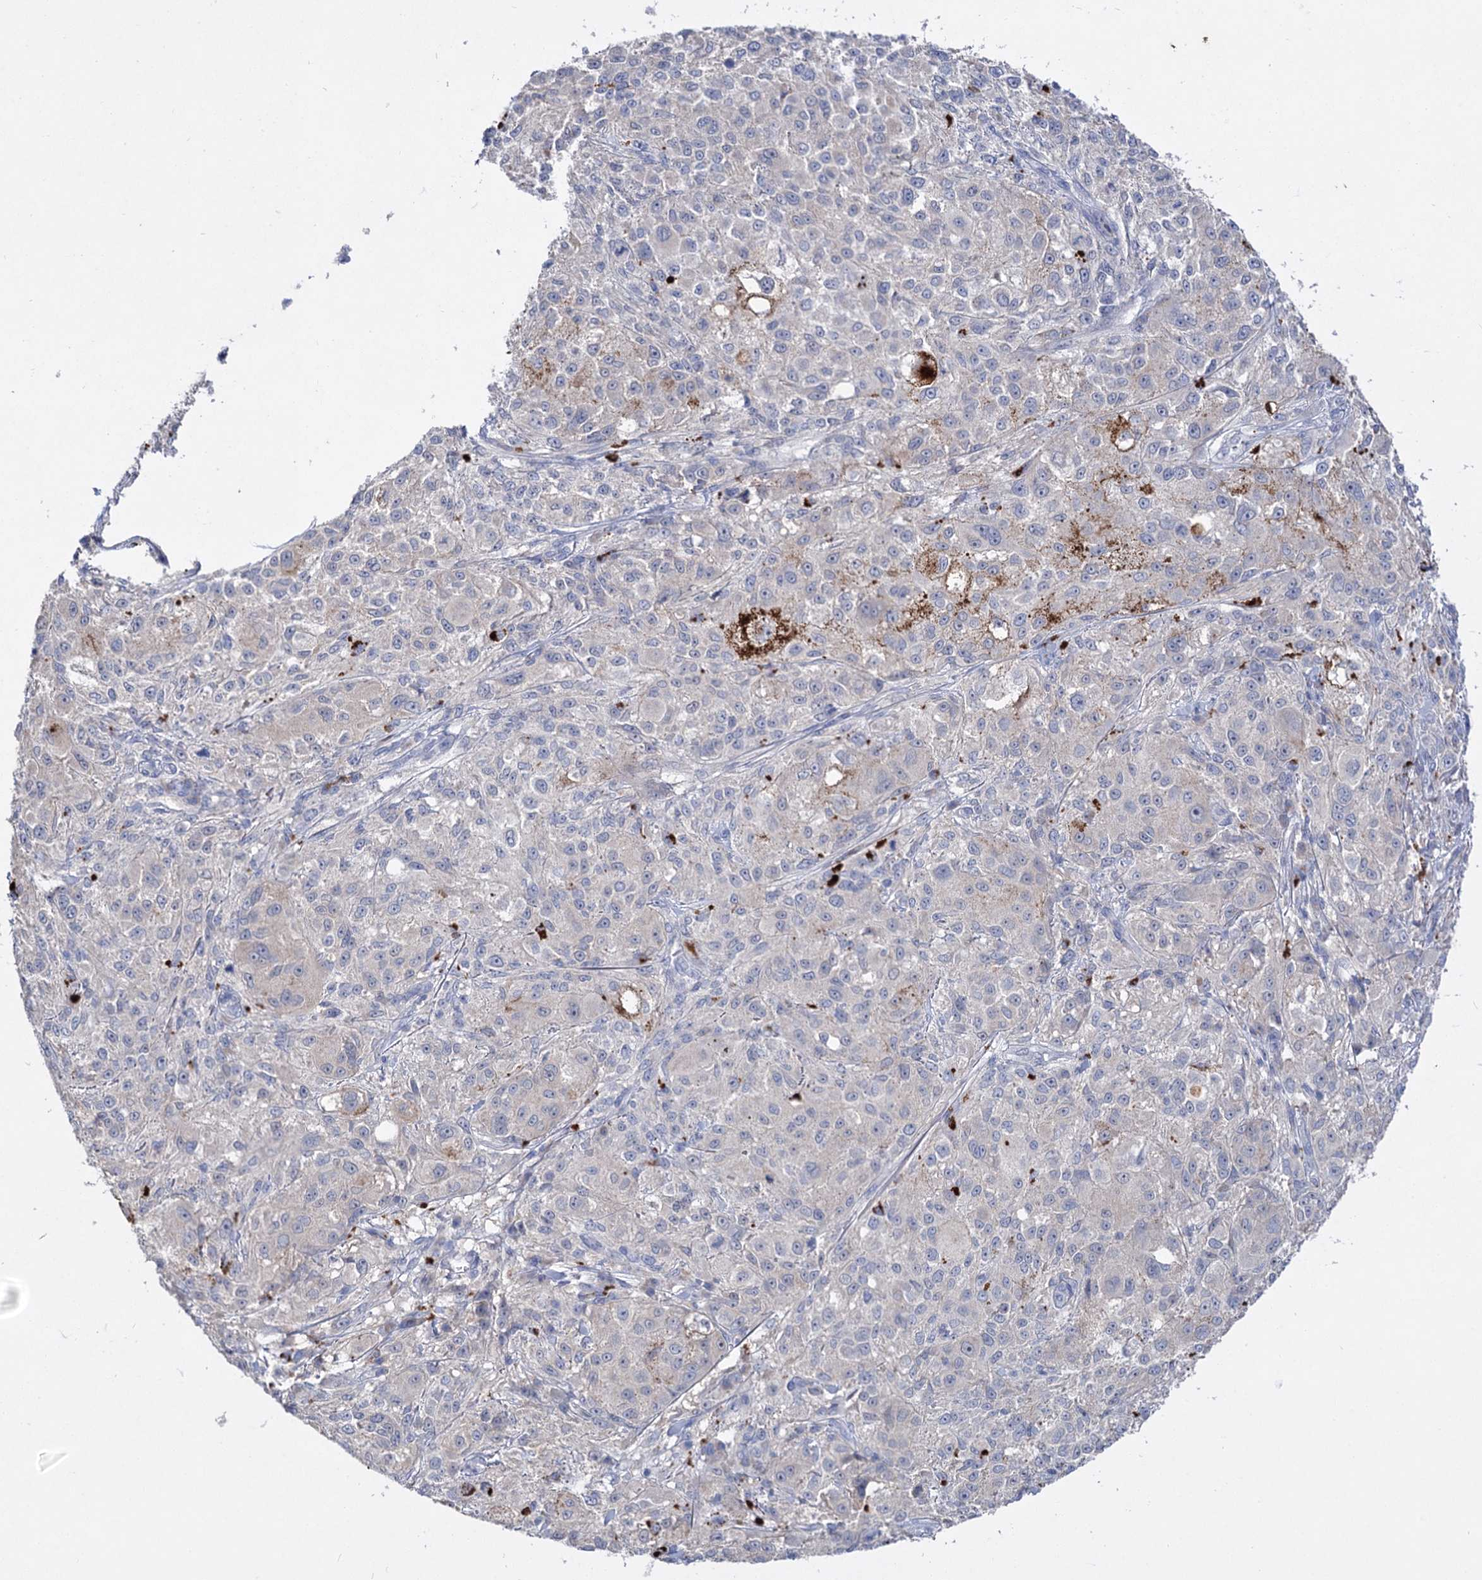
{"staining": {"intensity": "negative", "quantity": "none", "location": "none"}, "tissue": "melanoma", "cell_type": "Tumor cells", "image_type": "cancer", "snomed": [{"axis": "morphology", "description": "Necrosis, NOS"}, {"axis": "morphology", "description": "Malignant melanoma, NOS"}, {"axis": "topography", "description": "Skin"}], "caption": "A high-resolution micrograph shows IHC staining of malignant melanoma, which reveals no significant staining in tumor cells.", "gene": "ATP4A", "patient": {"sex": "female", "age": 87}}